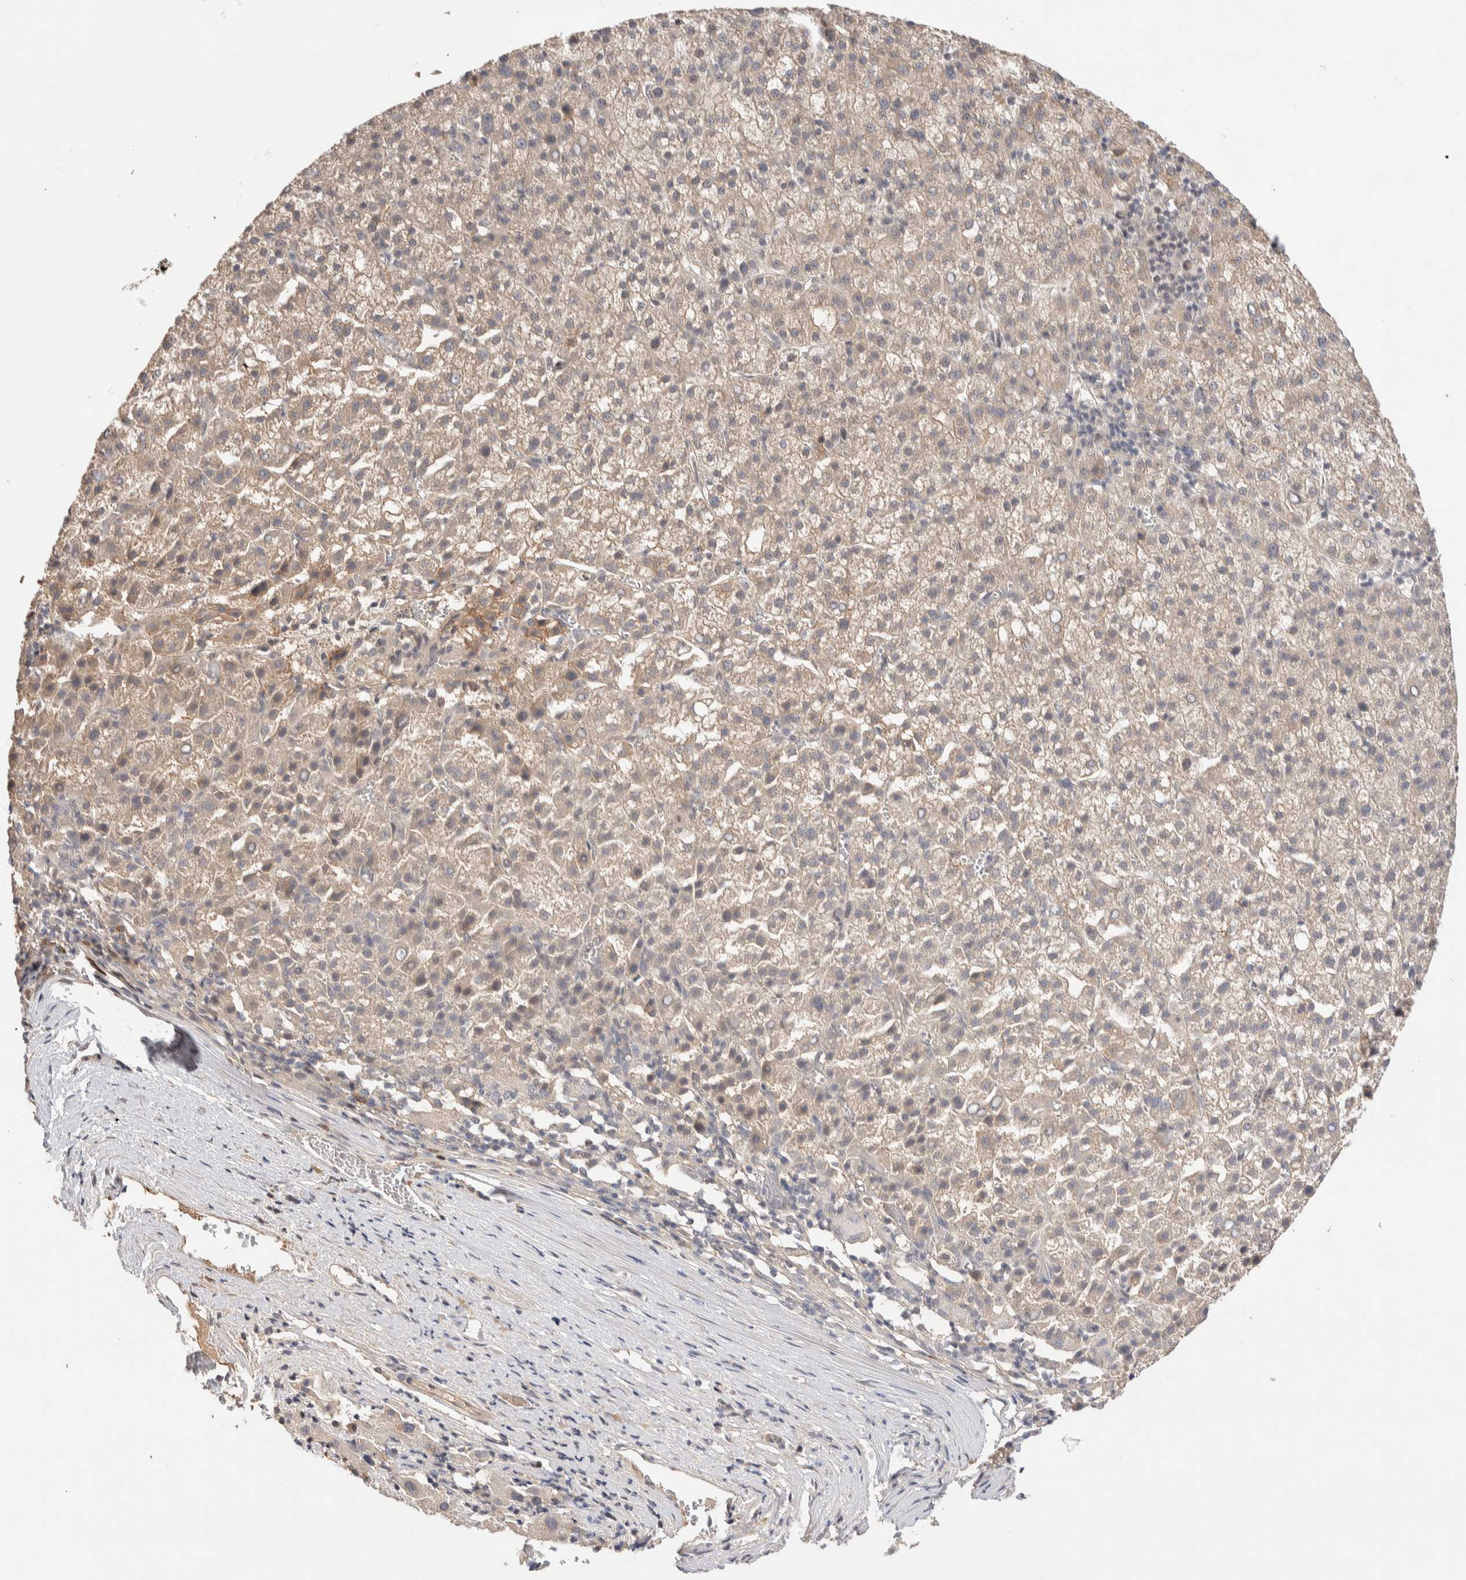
{"staining": {"intensity": "weak", "quantity": "<25%", "location": "cytoplasmic/membranous"}, "tissue": "liver cancer", "cell_type": "Tumor cells", "image_type": "cancer", "snomed": [{"axis": "morphology", "description": "Carcinoma, Hepatocellular, NOS"}, {"axis": "topography", "description": "Liver"}], "caption": "DAB (3,3'-diaminobenzidine) immunohistochemical staining of liver cancer (hepatocellular carcinoma) shows no significant staining in tumor cells.", "gene": "PRDM15", "patient": {"sex": "female", "age": 58}}